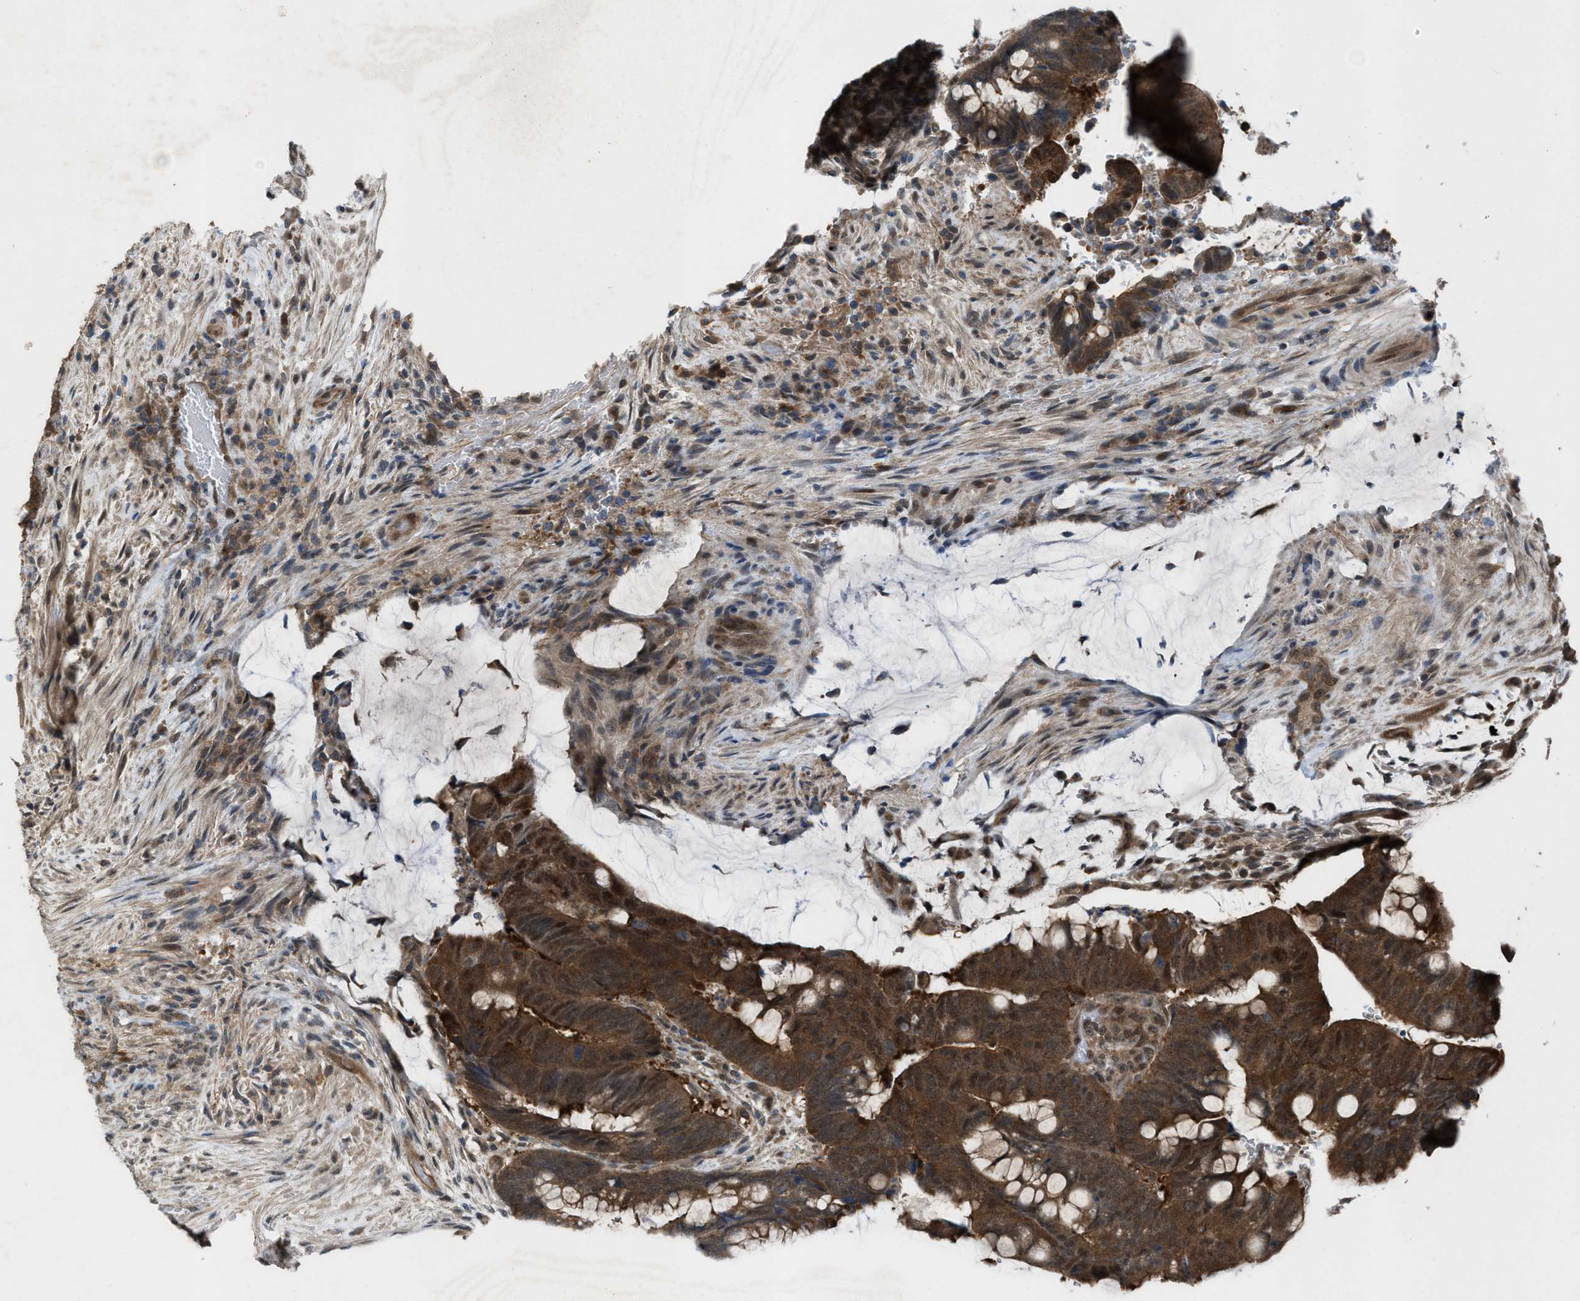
{"staining": {"intensity": "moderate", "quantity": ">75%", "location": "cytoplasmic/membranous"}, "tissue": "colorectal cancer", "cell_type": "Tumor cells", "image_type": "cancer", "snomed": [{"axis": "morphology", "description": "Normal tissue, NOS"}, {"axis": "morphology", "description": "Adenocarcinoma, NOS"}, {"axis": "topography", "description": "Rectum"}, {"axis": "topography", "description": "Peripheral nerve tissue"}], "caption": "Colorectal cancer stained for a protein demonstrates moderate cytoplasmic/membranous positivity in tumor cells. (Stains: DAB (3,3'-diaminobenzidine) in brown, nuclei in blue, Microscopy: brightfield microscopy at high magnification).", "gene": "PLAA", "patient": {"sex": "male", "age": 92}}